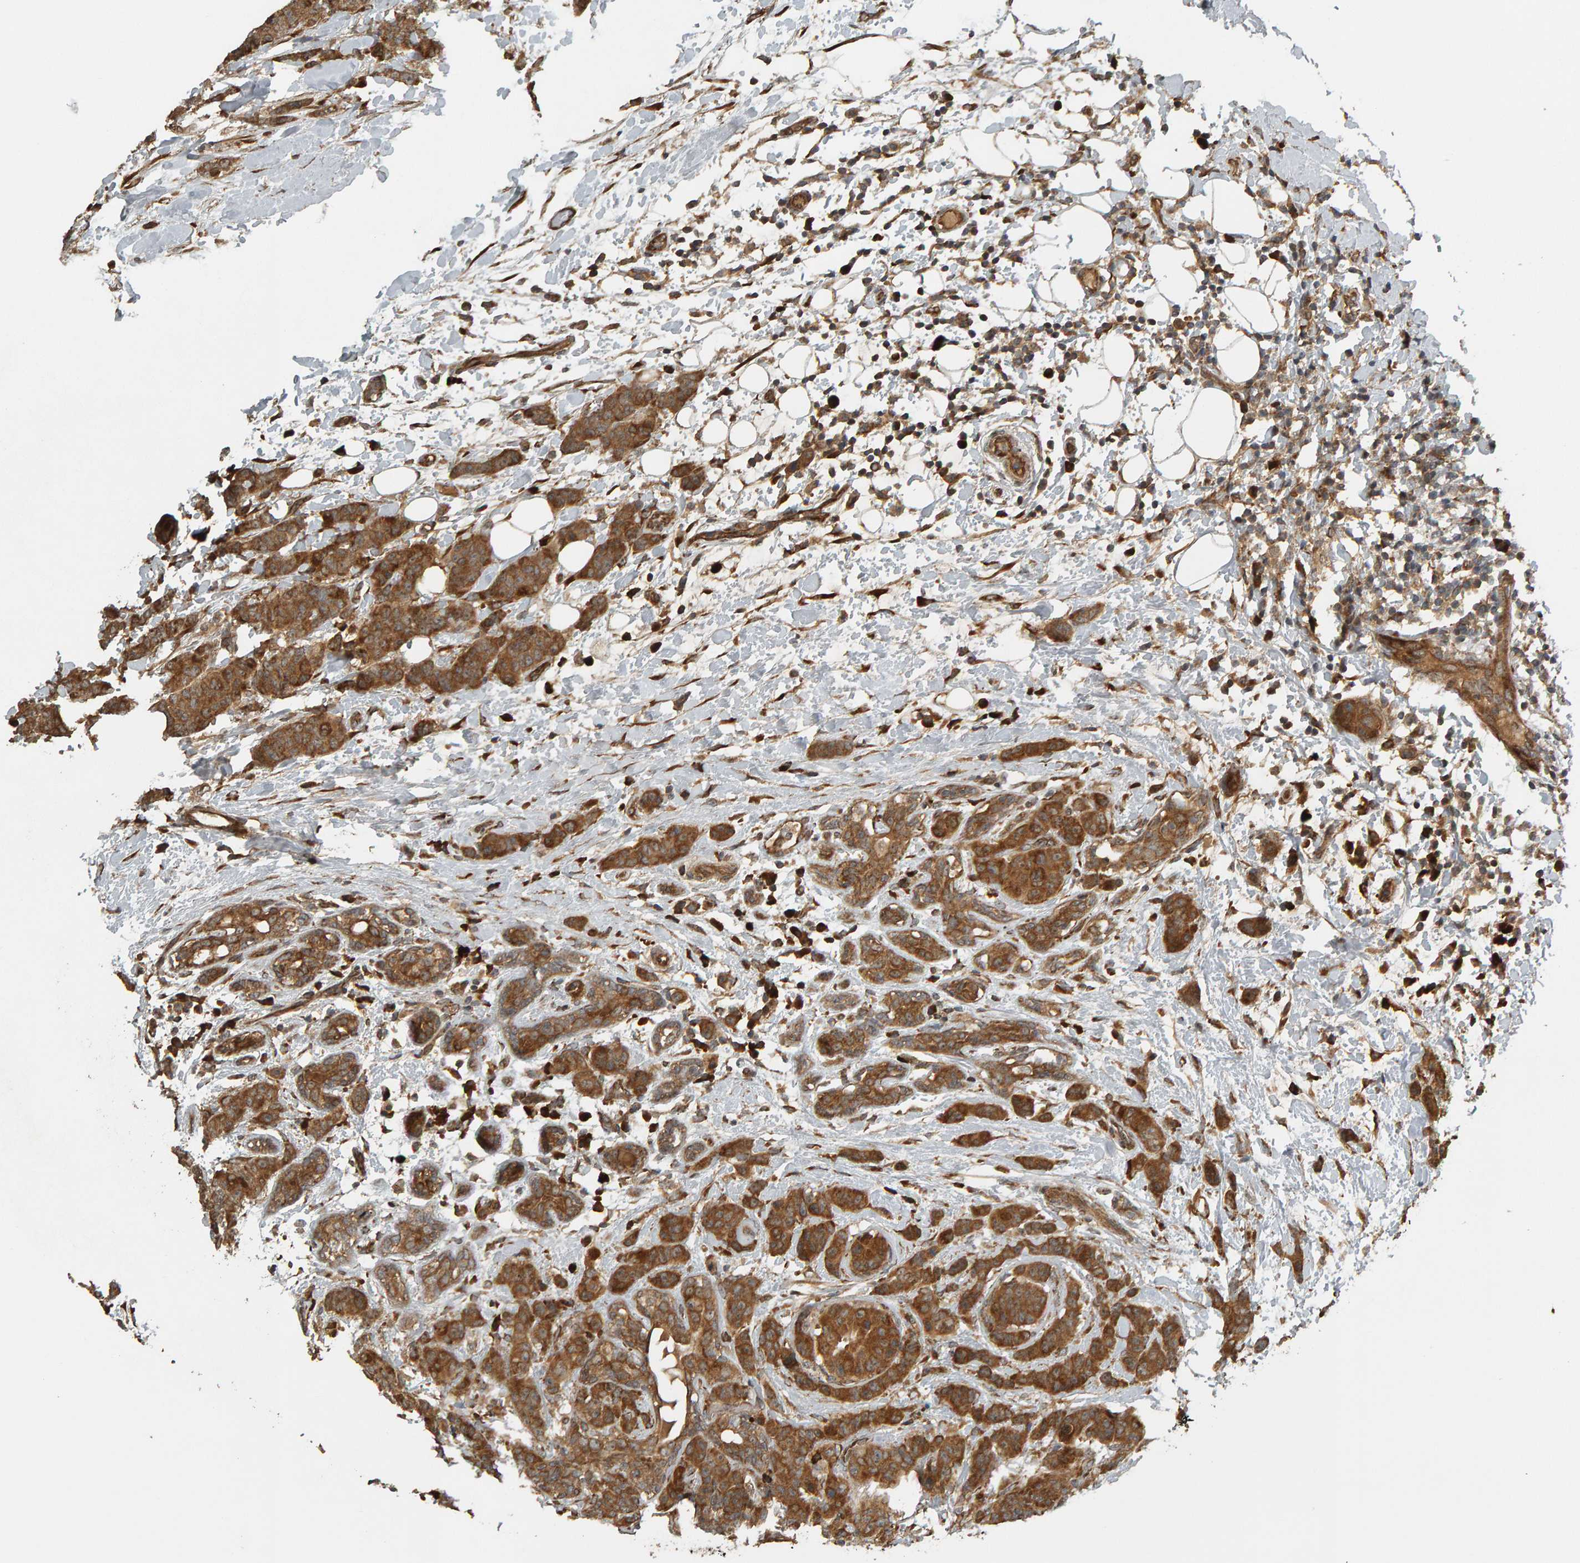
{"staining": {"intensity": "moderate", "quantity": ">75%", "location": "cytoplasmic/membranous"}, "tissue": "breast cancer", "cell_type": "Tumor cells", "image_type": "cancer", "snomed": [{"axis": "morphology", "description": "Normal tissue, NOS"}, {"axis": "morphology", "description": "Duct carcinoma"}, {"axis": "topography", "description": "Breast"}], "caption": "Protein staining by immunohistochemistry (IHC) exhibits moderate cytoplasmic/membranous positivity in about >75% of tumor cells in breast cancer.", "gene": "ZFAND1", "patient": {"sex": "female", "age": 40}}